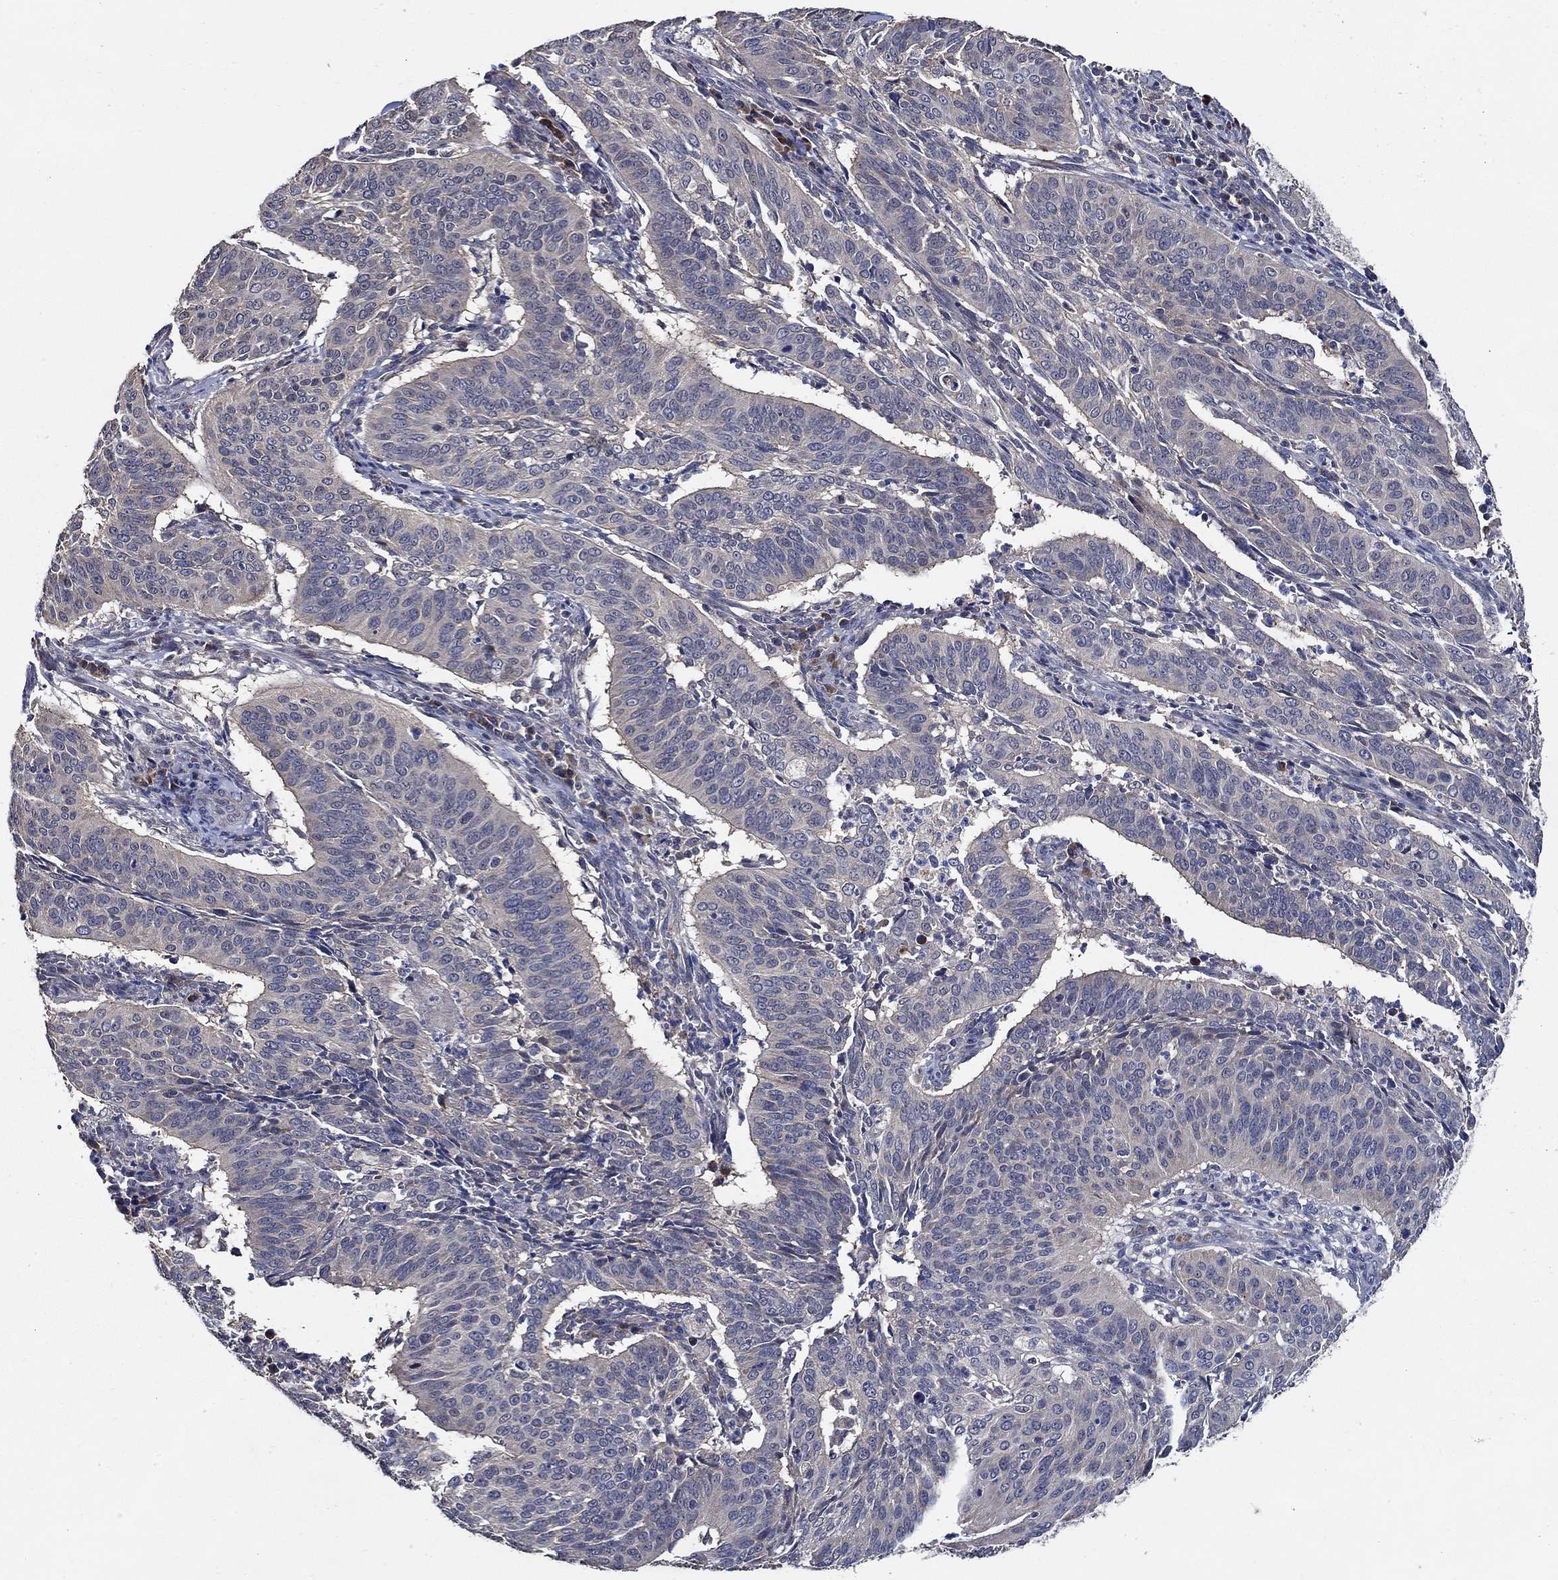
{"staining": {"intensity": "weak", "quantity": "25%-75%", "location": "cytoplasmic/membranous"}, "tissue": "cervical cancer", "cell_type": "Tumor cells", "image_type": "cancer", "snomed": [{"axis": "morphology", "description": "Normal tissue, NOS"}, {"axis": "morphology", "description": "Squamous cell carcinoma, NOS"}, {"axis": "topography", "description": "Cervix"}], "caption": "Cervical cancer stained with a brown dye demonstrates weak cytoplasmic/membranous positive expression in about 25%-75% of tumor cells.", "gene": "WDR53", "patient": {"sex": "female", "age": 39}}